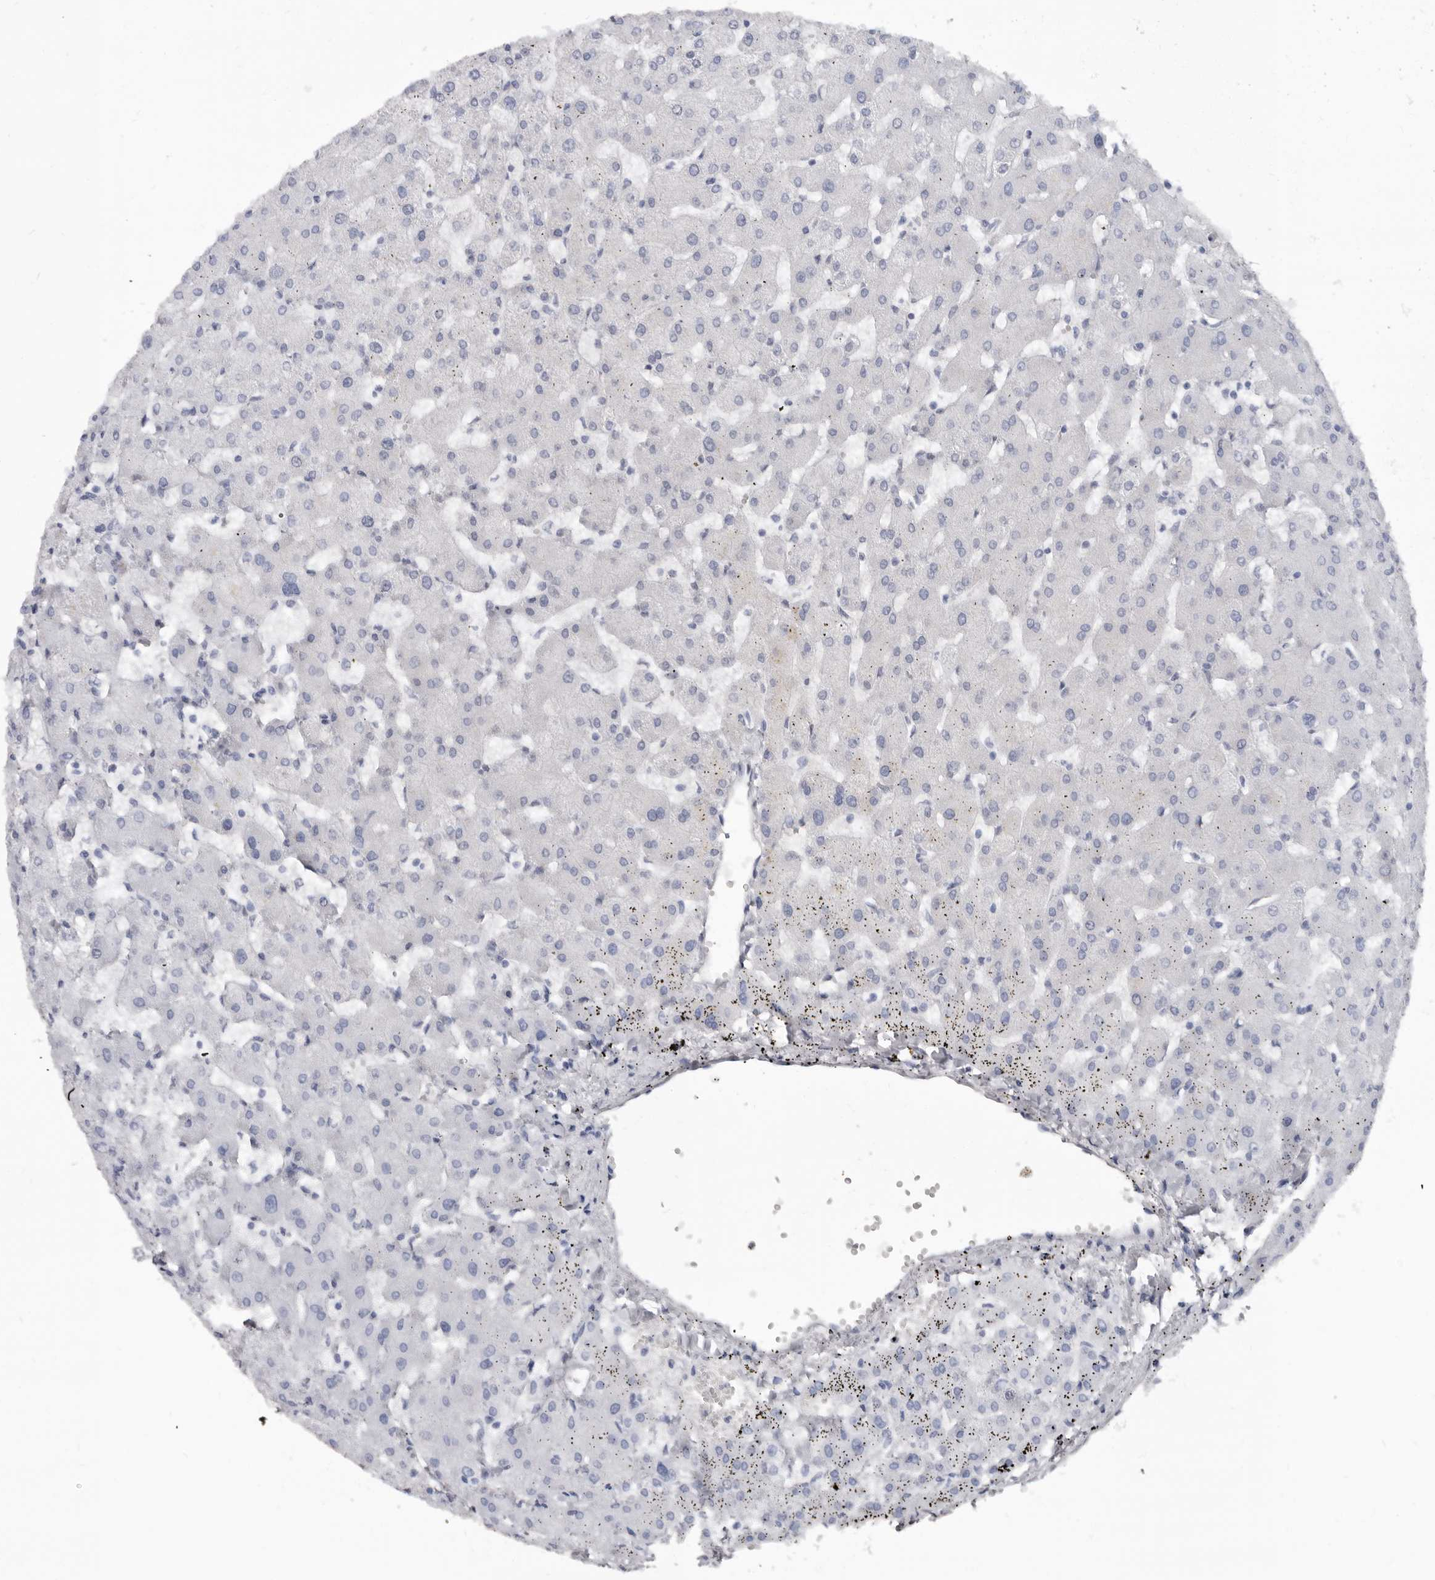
{"staining": {"intensity": "negative", "quantity": "none", "location": "none"}, "tissue": "liver", "cell_type": "Cholangiocytes", "image_type": "normal", "snomed": [{"axis": "morphology", "description": "Normal tissue, NOS"}, {"axis": "topography", "description": "Liver"}], "caption": "Cholangiocytes show no significant protein expression in benign liver.", "gene": "KHDRBS2", "patient": {"sex": "female", "age": 63}}